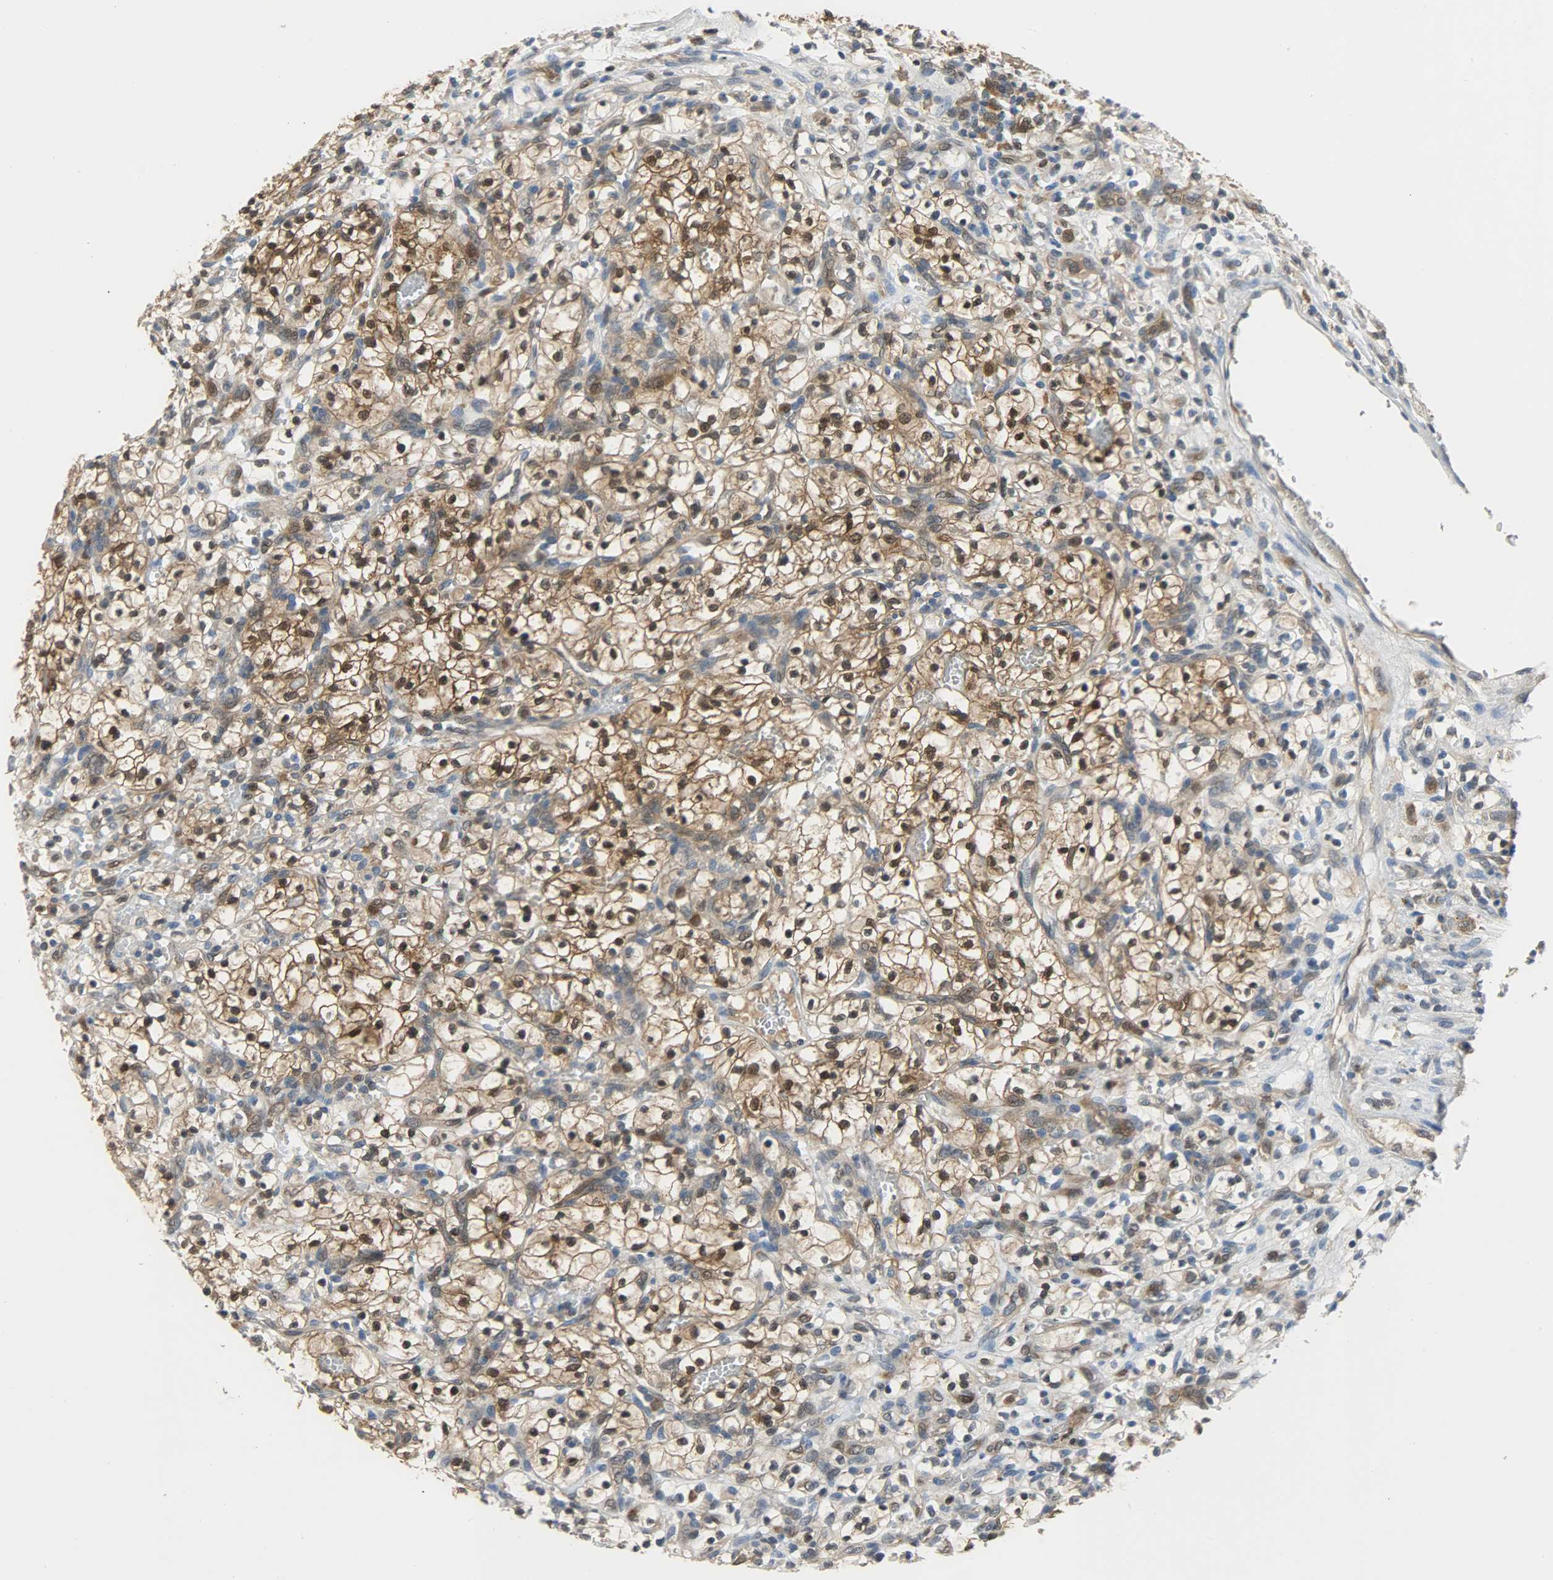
{"staining": {"intensity": "strong", "quantity": ">75%", "location": "cytoplasmic/membranous,nuclear"}, "tissue": "renal cancer", "cell_type": "Tumor cells", "image_type": "cancer", "snomed": [{"axis": "morphology", "description": "Adenocarcinoma, NOS"}, {"axis": "topography", "description": "Kidney"}], "caption": "DAB immunohistochemical staining of renal cancer displays strong cytoplasmic/membranous and nuclear protein staining in about >75% of tumor cells.", "gene": "EIF4EBP1", "patient": {"sex": "female", "age": 57}}